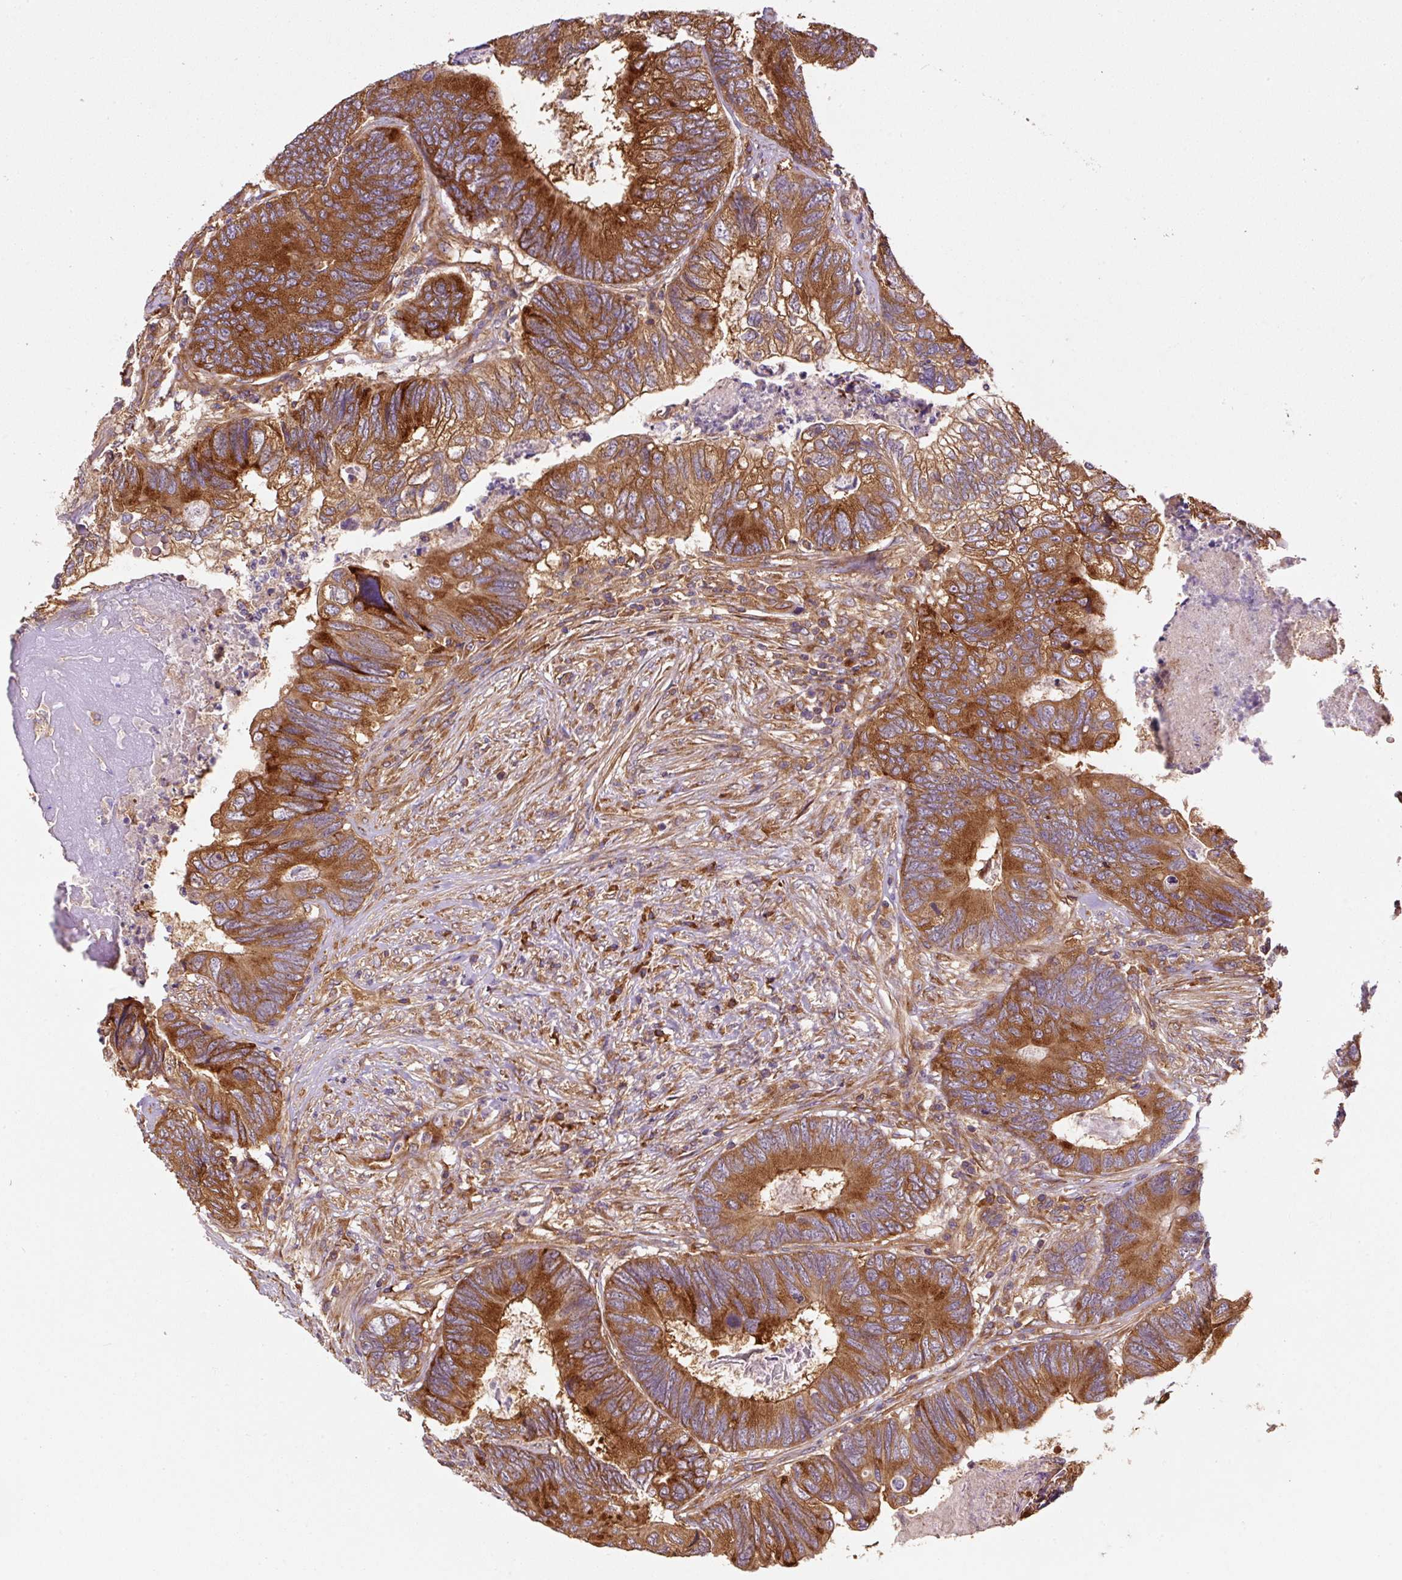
{"staining": {"intensity": "strong", "quantity": ">75%", "location": "cytoplasmic/membranous"}, "tissue": "colorectal cancer", "cell_type": "Tumor cells", "image_type": "cancer", "snomed": [{"axis": "morphology", "description": "Adenocarcinoma, NOS"}, {"axis": "topography", "description": "Colon"}], "caption": "The histopathology image exhibits a brown stain indicating the presence of a protein in the cytoplasmic/membranous of tumor cells in adenocarcinoma (colorectal). The staining was performed using DAB to visualize the protein expression in brown, while the nuclei were stained in blue with hematoxylin (Magnification: 20x).", "gene": "EIF2S2", "patient": {"sex": "female", "age": 67}}